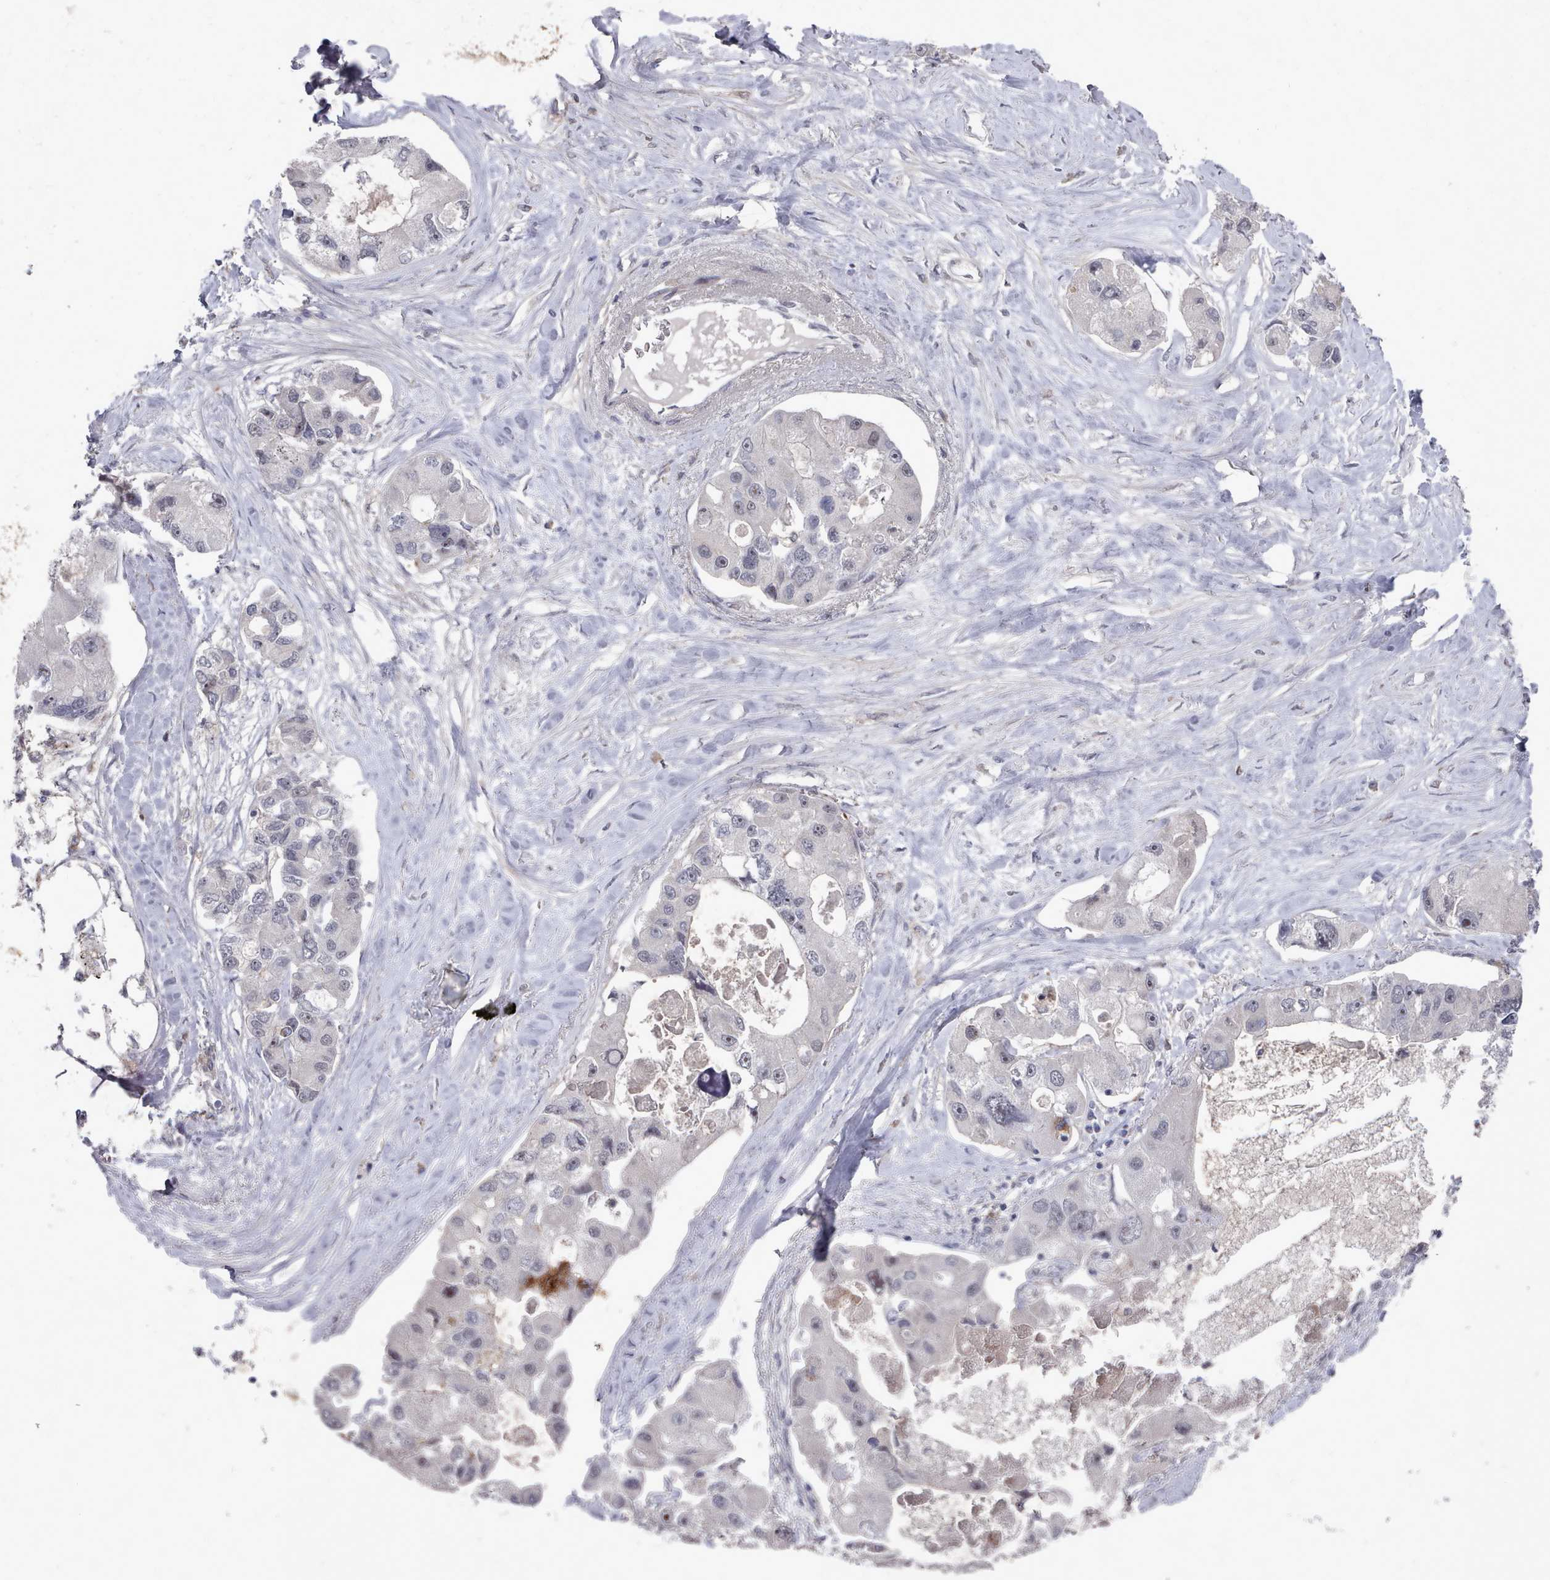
{"staining": {"intensity": "negative", "quantity": "none", "location": "none"}, "tissue": "lung cancer", "cell_type": "Tumor cells", "image_type": "cancer", "snomed": [{"axis": "morphology", "description": "Adenocarcinoma, NOS"}, {"axis": "topography", "description": "Lung"}], "caption": "Immunohistochemistry photomicrograph of lung cancer (adenocarcinoma) stained for a protein (brown), which shows no positivity in tumor cells.", "gene": "COL8A2", "patient": {"sex": "female", "age": 54}}